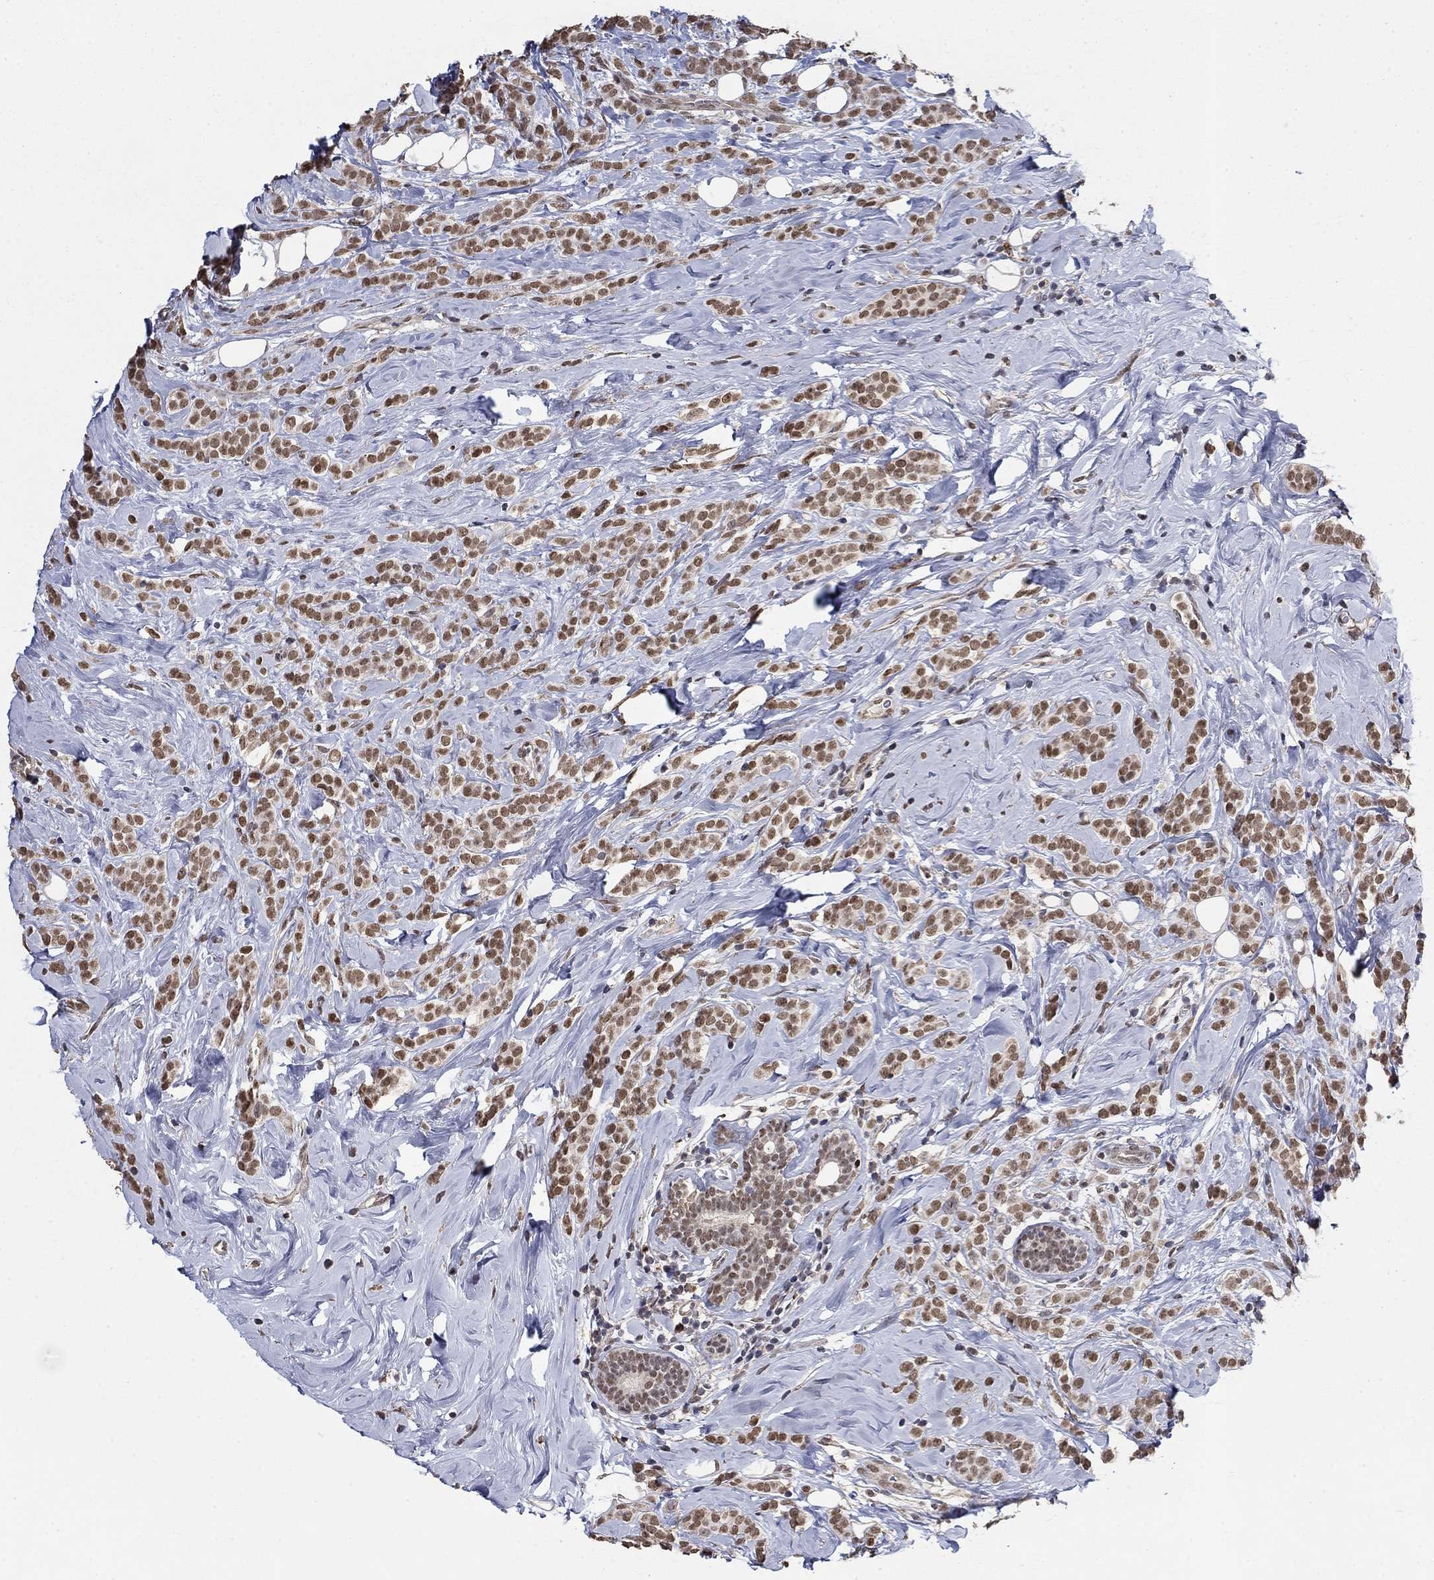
{"staining": {"intensity": "moderate", "quantity": ">75%", "location": "nuclear"}, "tissue": "breast cancer", "cell_type": "Tumor cells", "image_type": "cancer", "snomed": [{"axis": "morphology", "description": "Lobular carcinoma"}, {"axis": "topography", "description": "Breast"}], "caption": "A micrograph of breast cancer (lobular carcinoma) stained for a protein demonstrates moderate nuclear brown staining in tumor cells.", "gene": "GRIA3", "patient": {"sex": "female", "age": 49}}